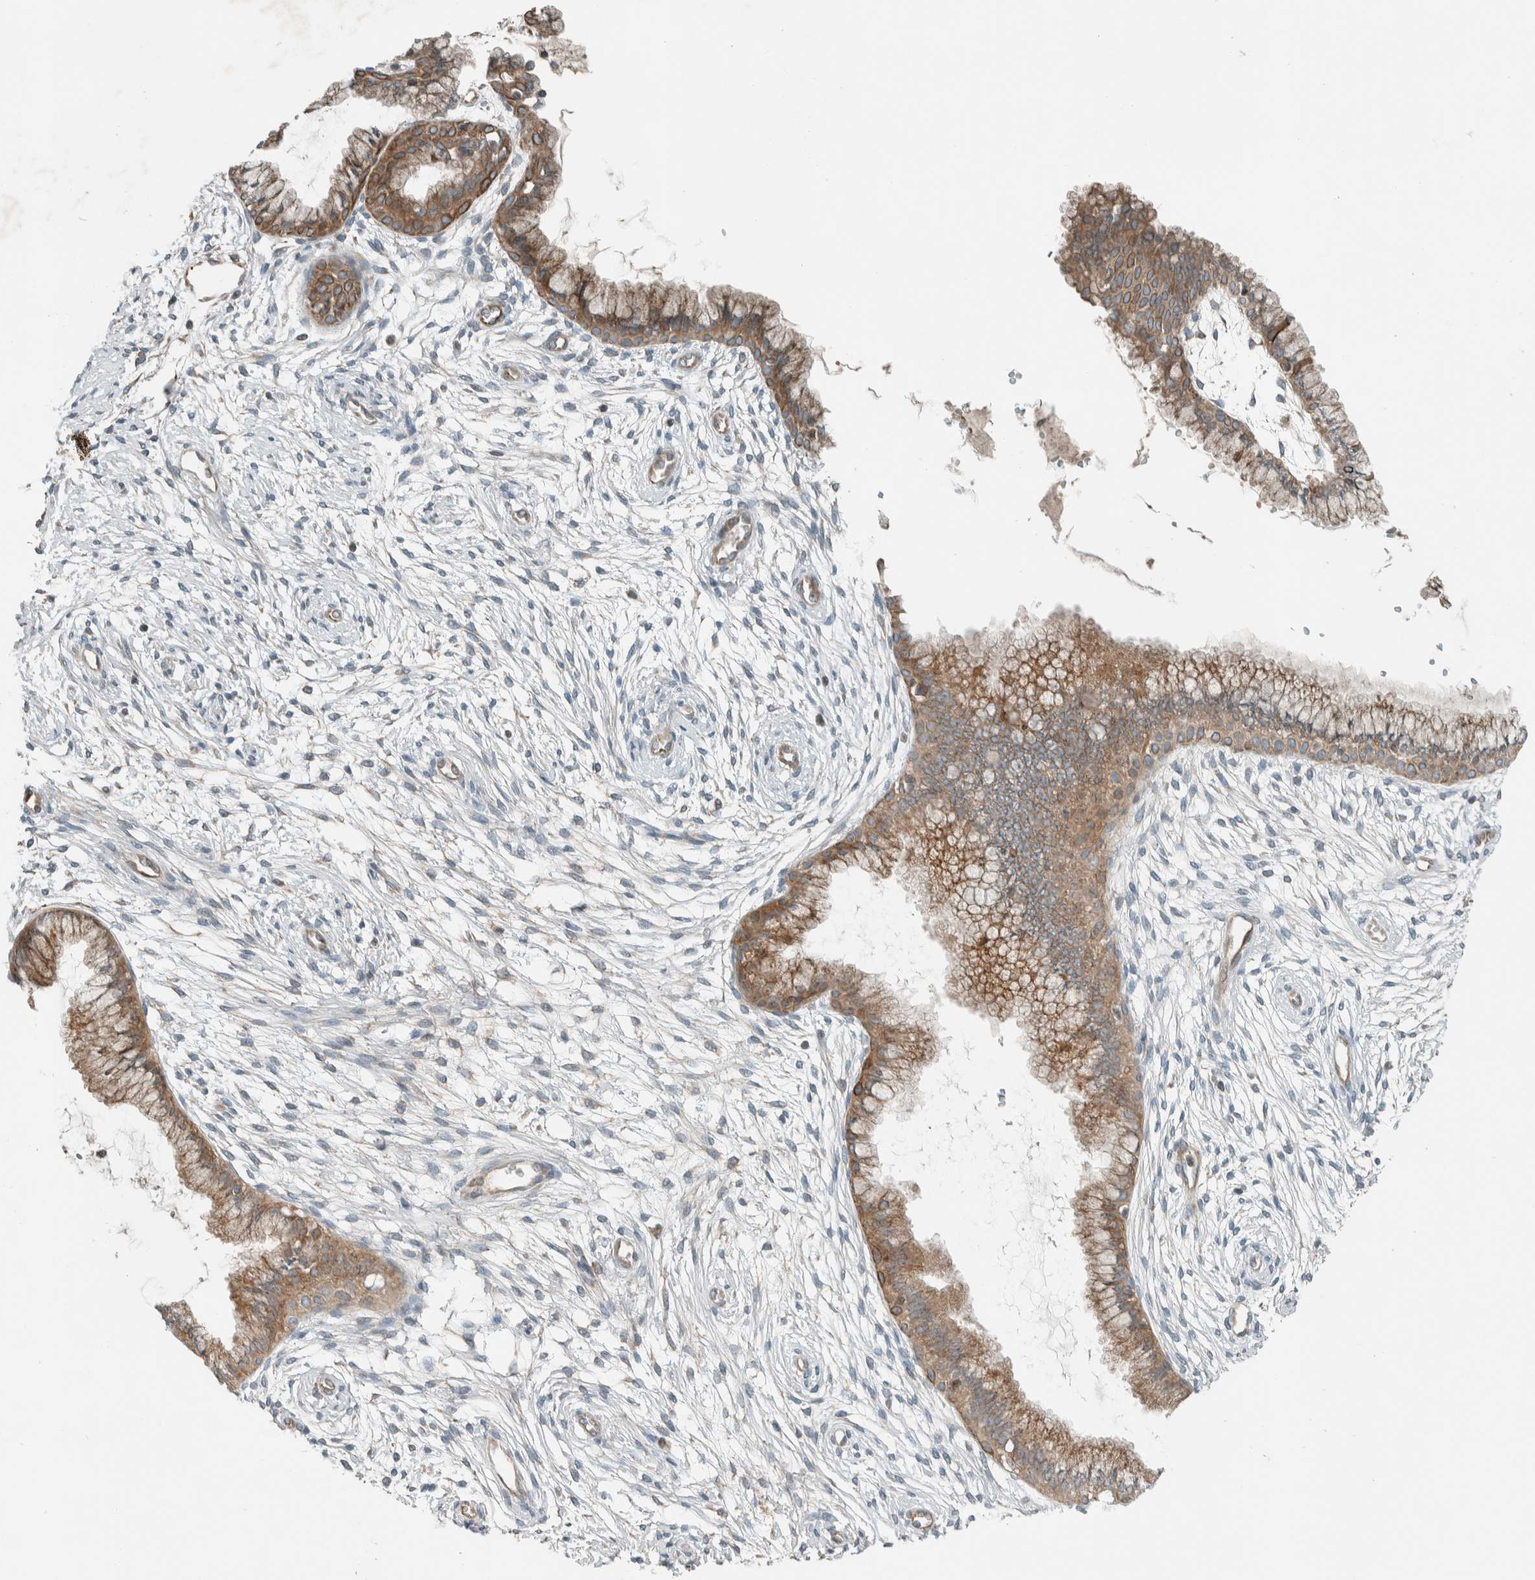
{"staining": {"intensity": "moderate", "quantity": ">75%", "location": "cytoplasmic/membranous"}, "tissue": "cervix", "cell_type": "Glandular cells", "image_type": "normal", "snomed": [{"axis": "morphology", "description": "Normal tissue, NOS"}, {"axis": "topography", "description": "Cervix"}], "caption": "High-magnification brightfield microscopy of unremarkable cervix stained with DAB (brown) and counterstained with hematoxylin (blue). glandular cells exhibit moderate cytoplasmic/membranous positivity is identified in approximately>75% of cells. The staining was performed using DAB, with brown indicating positive protein expression. Nuclei are stained blue with hematoxylin.", "gene": "SEL1L", "patient": {"sex": "female", "age": 39}}